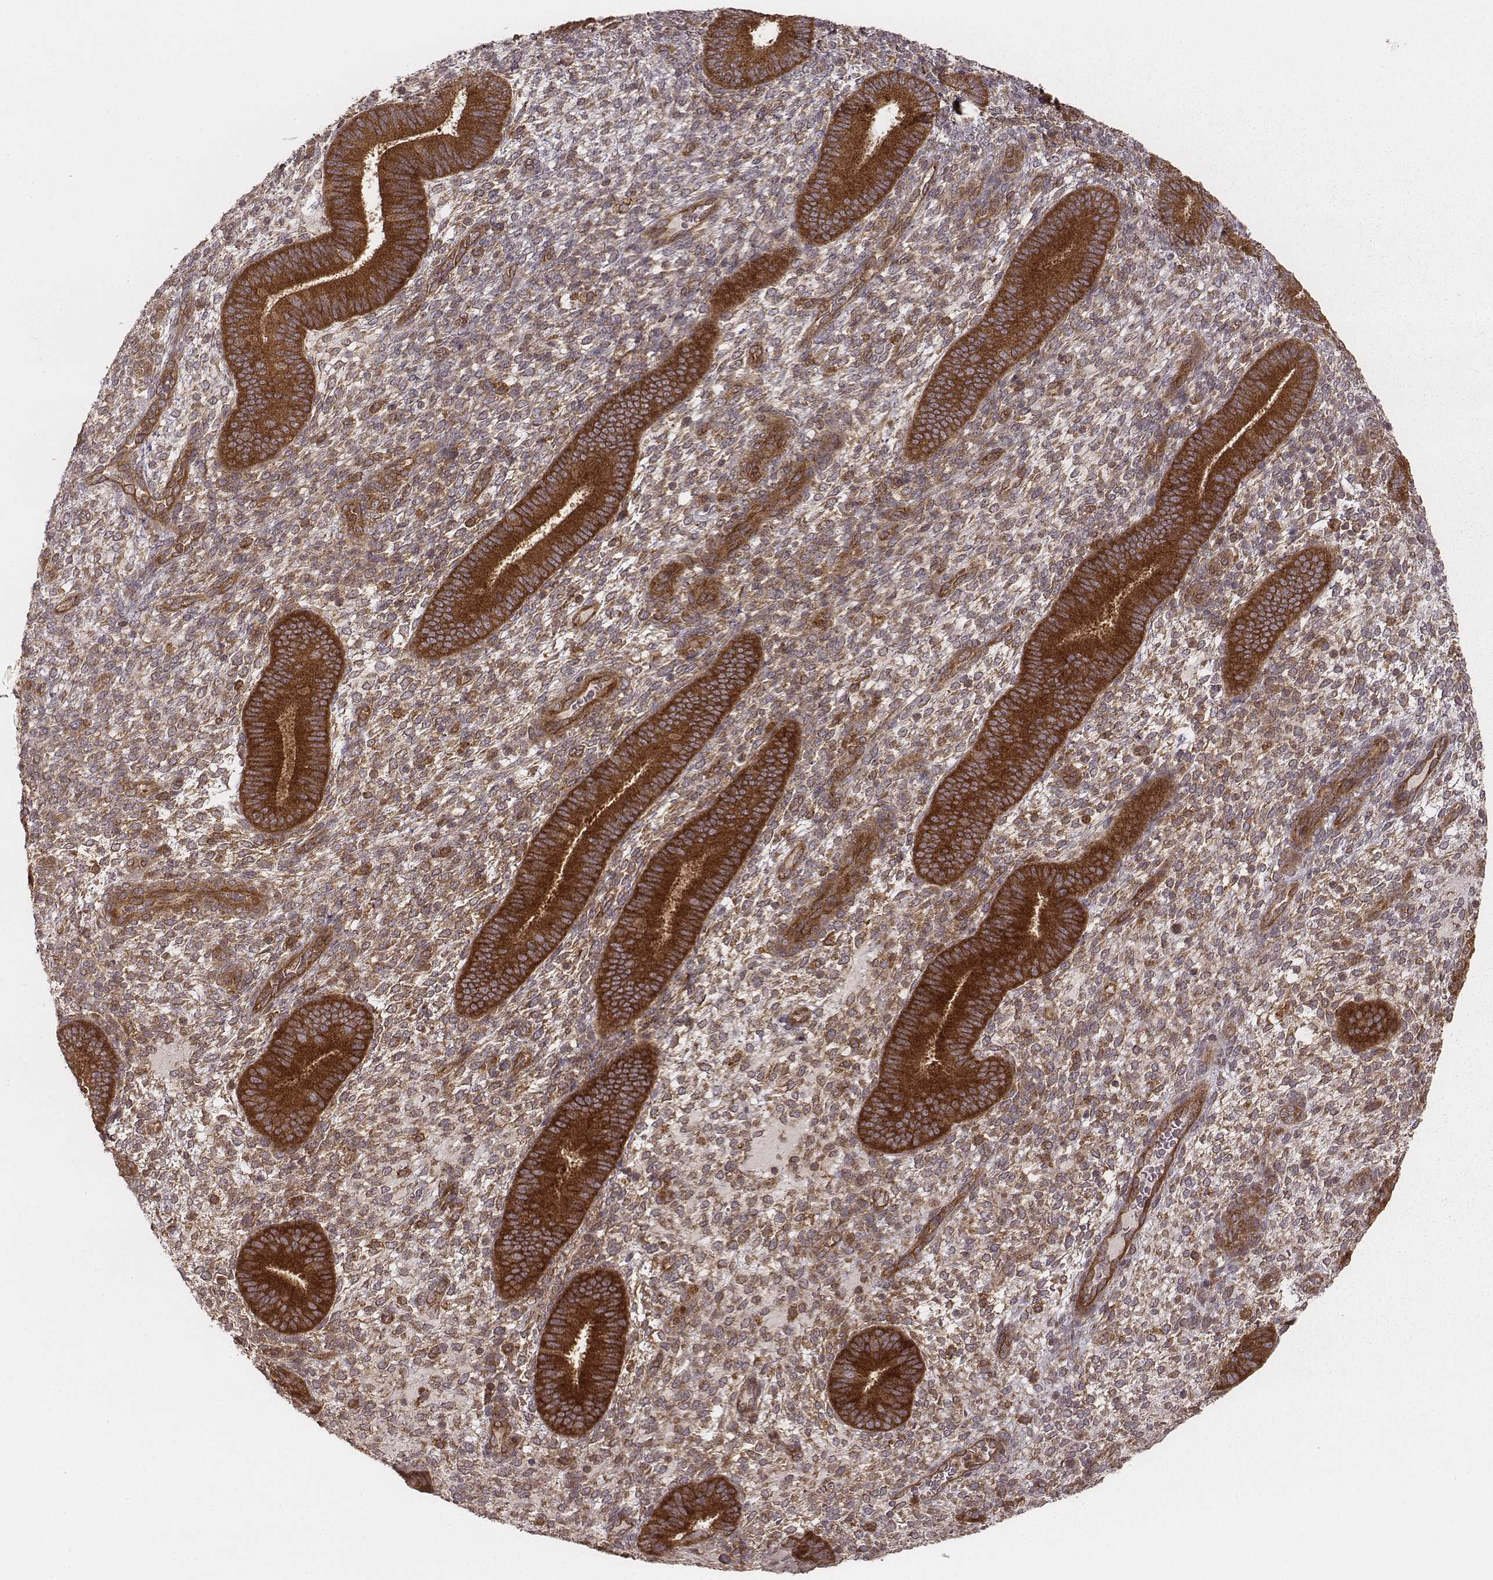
{"staining": {"intensity": "moderate", "quantity": "<25%", "location": "cytoplasmic/membranous"}, "tissue": "endometrium", "cell_type": "Cells in endometrial stroma", "image_type": "normal", "snomed": [{"axis": "morphology", "description": "Normal tissue, NOS"}, {"axis": "topography", "description": "Endometrium"}], "caption": "Immunohistochemistry image of benign endometrium: human endometrium stained using IHC exhibits low levels of moderate protein expression localized specifically in the cytoplasmic/membranous of cells in endometrial stroma, appearing as a cytoplasmic/membranous brown color.", "gene": "VPS26A", "patient": {"sex": "female", "age": 39}}